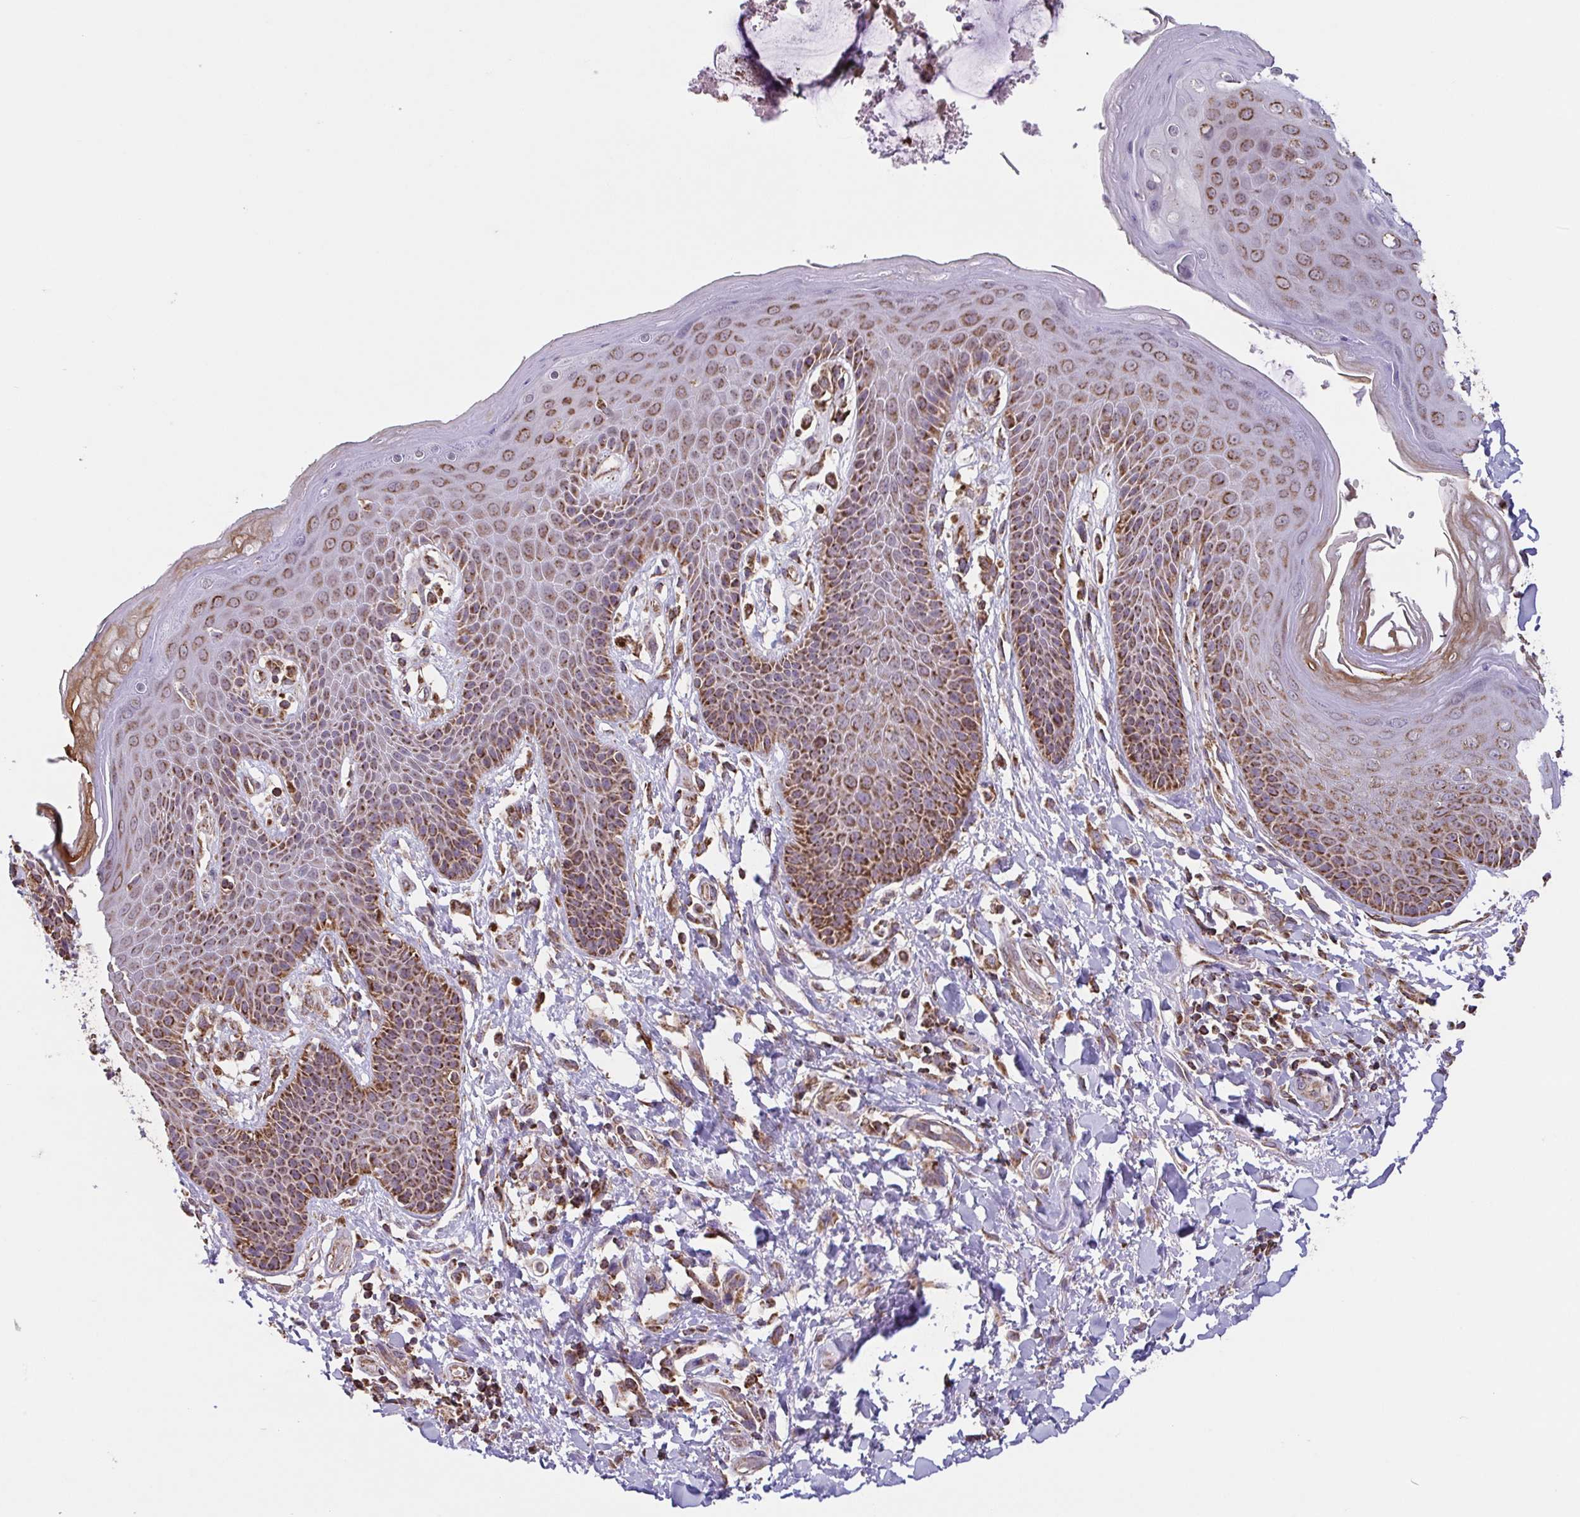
{"staining": {"intensity": "moderate", "quantity": ">75%", "location": "cytoplasmic/membranous"}, "tissue": "skin", "cell_type": "Epidermal cells", "image_type": "normal", "snomed": [{"axis": "morphology", "description": "Normal tissue, NOS"}, {"axis": "topography", "description": "Anal"}, {"axis": "topography", "description": "Peripheral nerve tissue"}], "caption": "Skin was stained to show a protein in brown. There is medium levels of moderate cytoplasmic/membranous positivity in about >75% of epidermal cells. (IHC, brightfield microscopy, high magnification).", "gene": "DIP2B", "patient": {"sex": "male", "age": 51}}